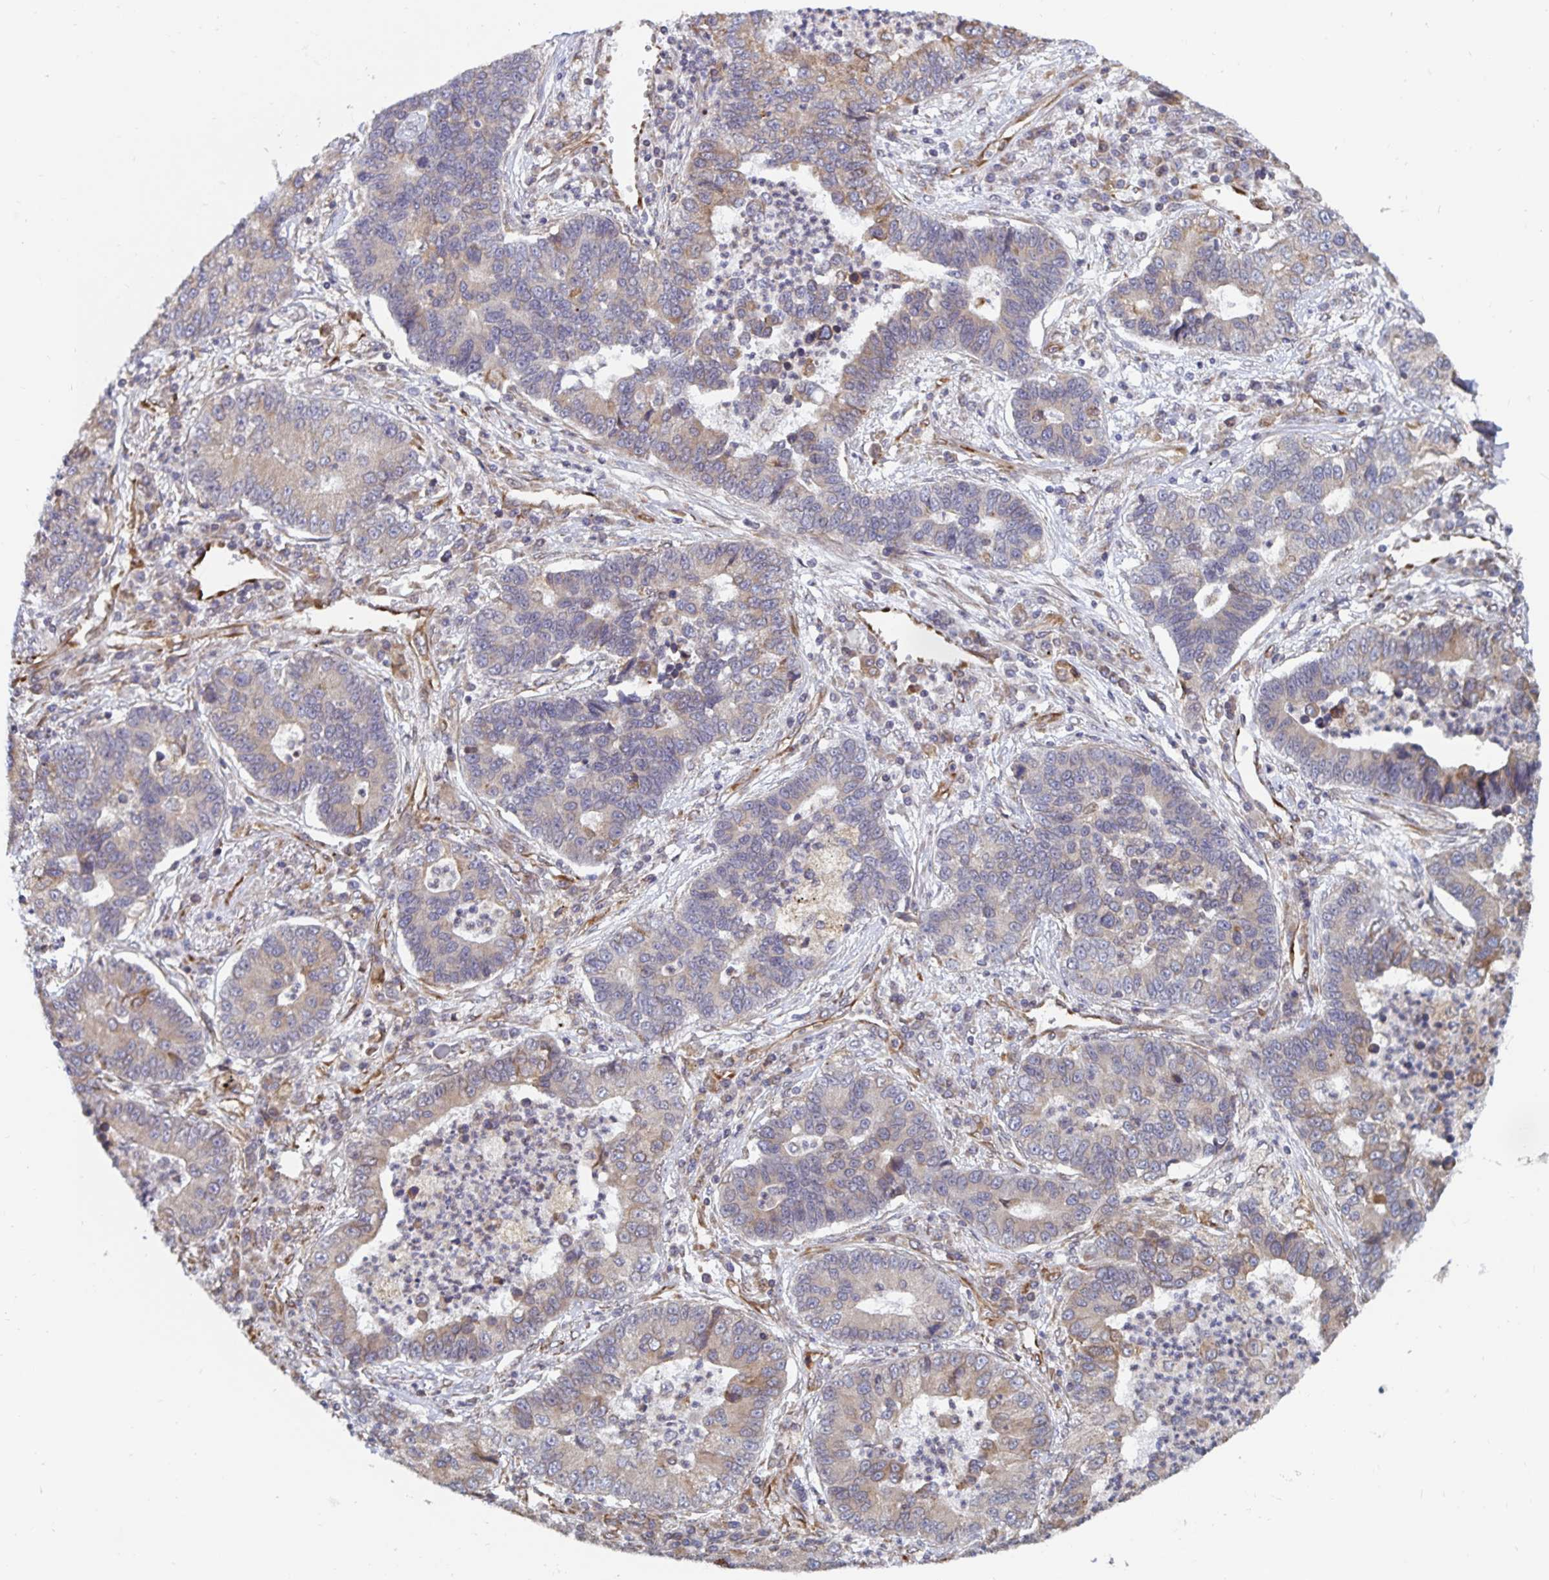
{"staining": {"intensity": "moderate", "quantity": "25%-75%", "location": "cytoplasmic/membranous"}, "tissue": "lung cancer", "cell_type": "Tumor cells", "image_type": "cancer", "snomed": [{"axis": "morphology", "description": "Adenocarcinoma, NOS"}, {"axis": "topography", "description": "Lung"}], "caption": "This image shows immunohistochemistry (IHC) staining of human lung cancer (adenocarcinoma), with medium moderate cytoplasmic/membranous staining in approximately 25%-75% of tumor cells.", "gene": "BCAP29", "patient": {"sex": "female", "age": 57}}